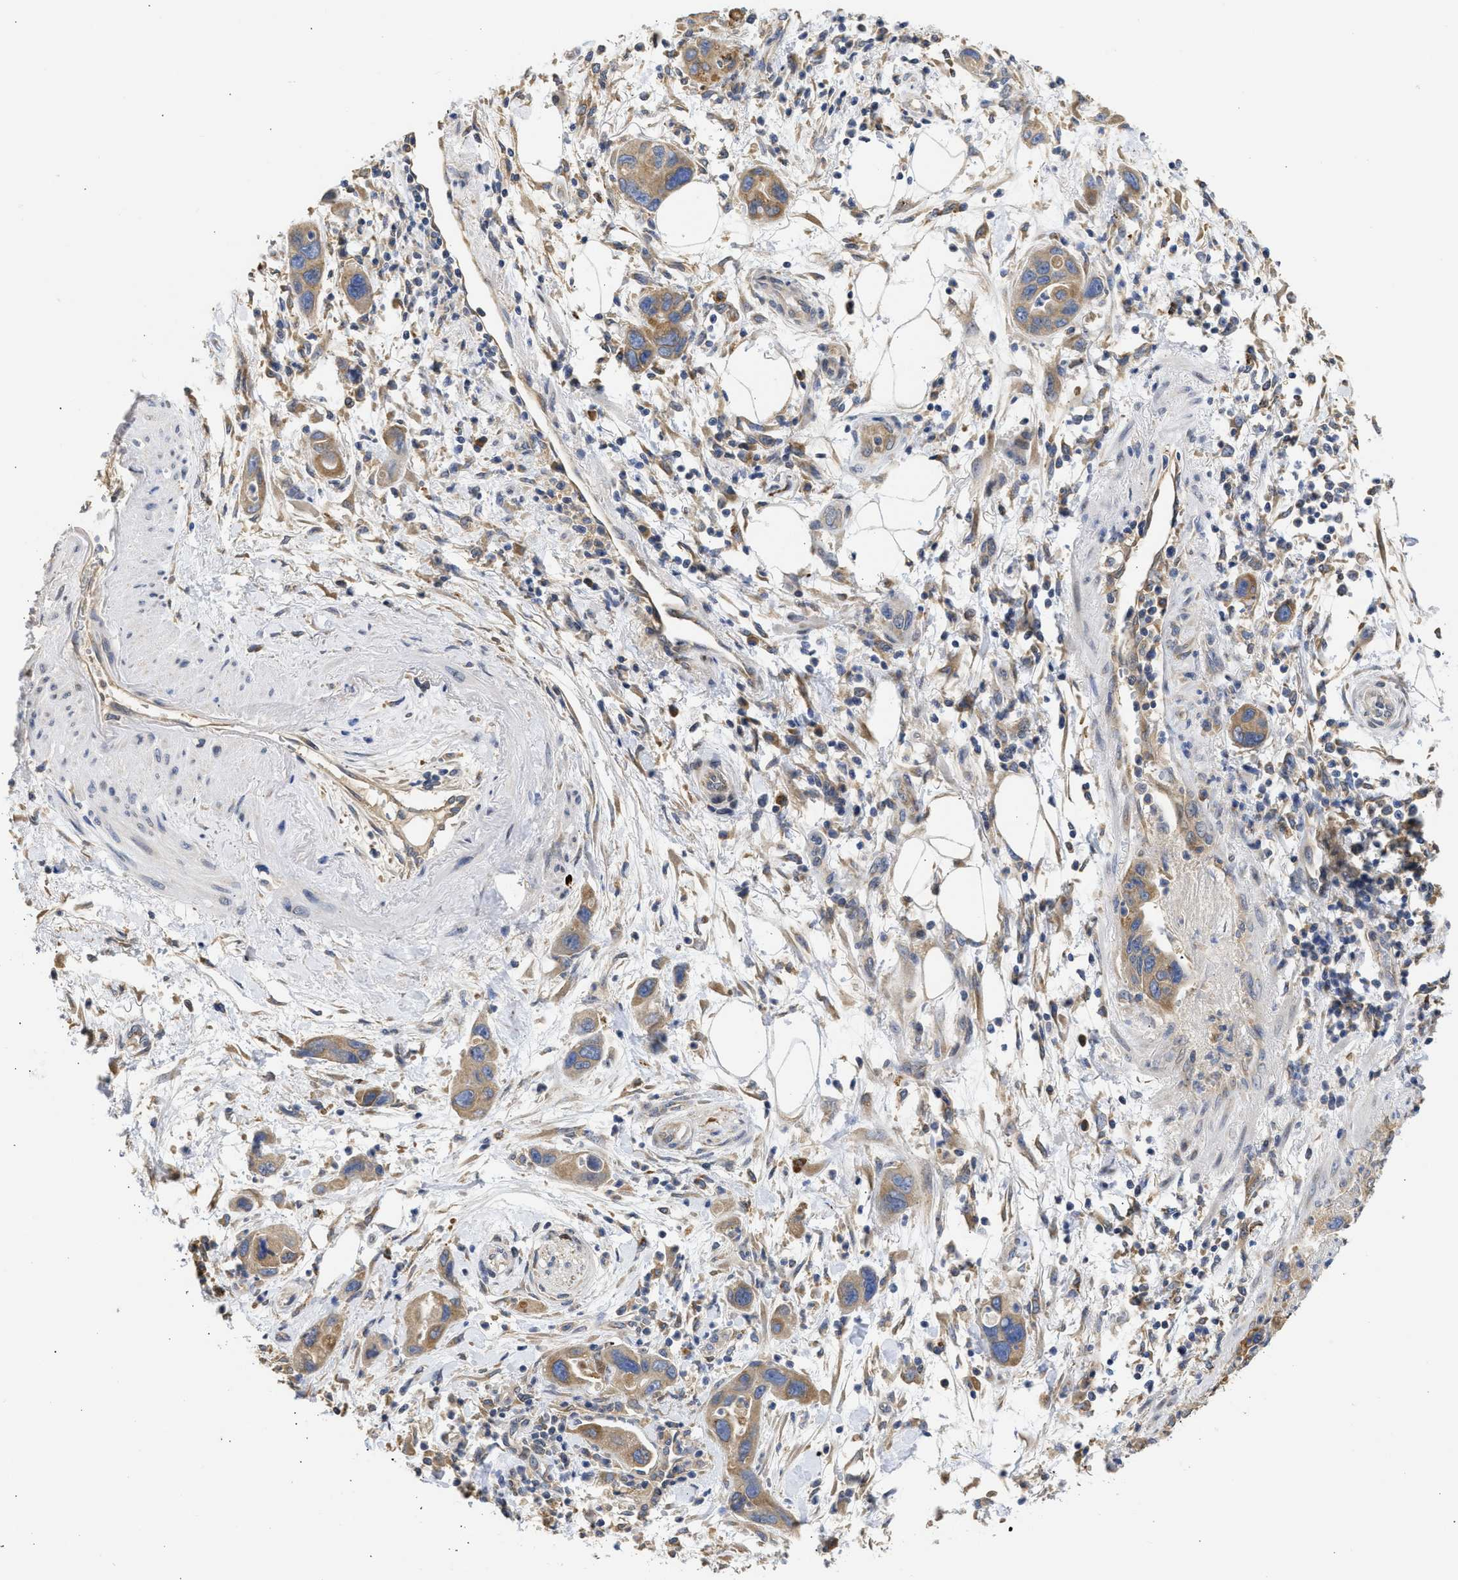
{"staining": {"intensity": "moderate", "quantity": ">75%", "location": "cytoplasmic/membranous"}, "tissue": "pancreatic cancer", "cell_type": "Tumor cells", "image_type": "cancer", "snomed": [{"axis": "morphology", "description": "Normal tissue, NOS"}, {"axis": "morphology", "description": "Adenocarcinoma, NOS"}, {"axis": "topography", "description": "Pancreas"}], "caption": "DAB immunohistochemical staining of human adenocarcinoma (pancreatic) reveals moderate cytoplasmic/membranous protein expression in approximately >75% of tumor cells.", "gene": "TMED1", "patient": {"sex": "female", "age": 71}}